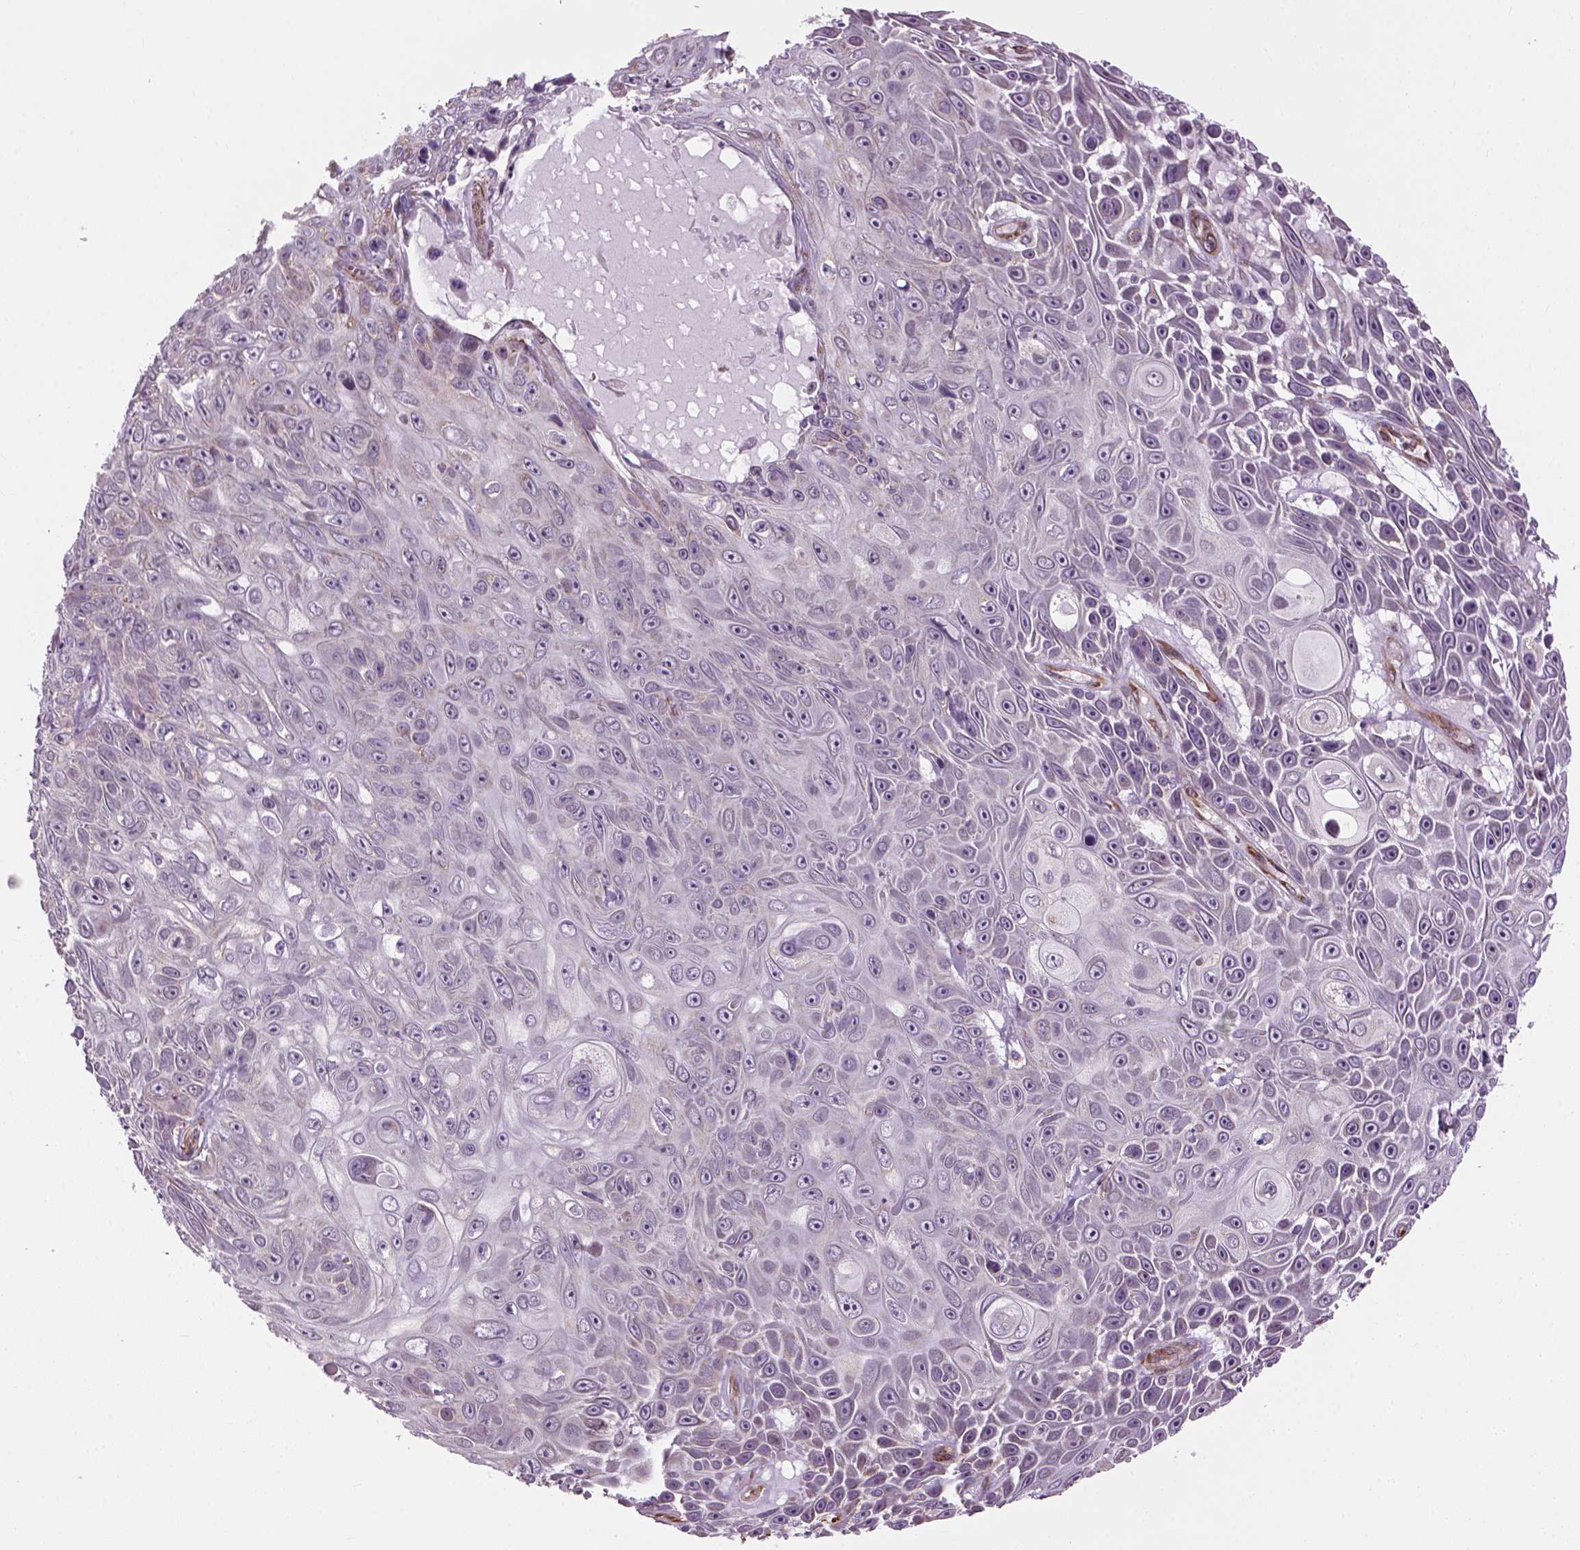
{"staining": {"intensity": "weak", "quantity": "<25%", "location": "cytoplasmic/membranous"}, "tissue": "skin cancer", "cell_type": "Tumor cells", "image_type": "cancer", "snomed": [{"axis": "morphology", "description": "Squamous cell carcinoma, NOS"}, {"axis": "topography", "description": "Skin"}], "caption": "IHC image of neoplastic tissue: human skin squamous cell carcinoma stained with DAB (3,3'-diaminobenzidine) demonstrates no significant protein staining in tumor cells.", "gene": "XK", "patient": {"sex": "male", "age": 82}}